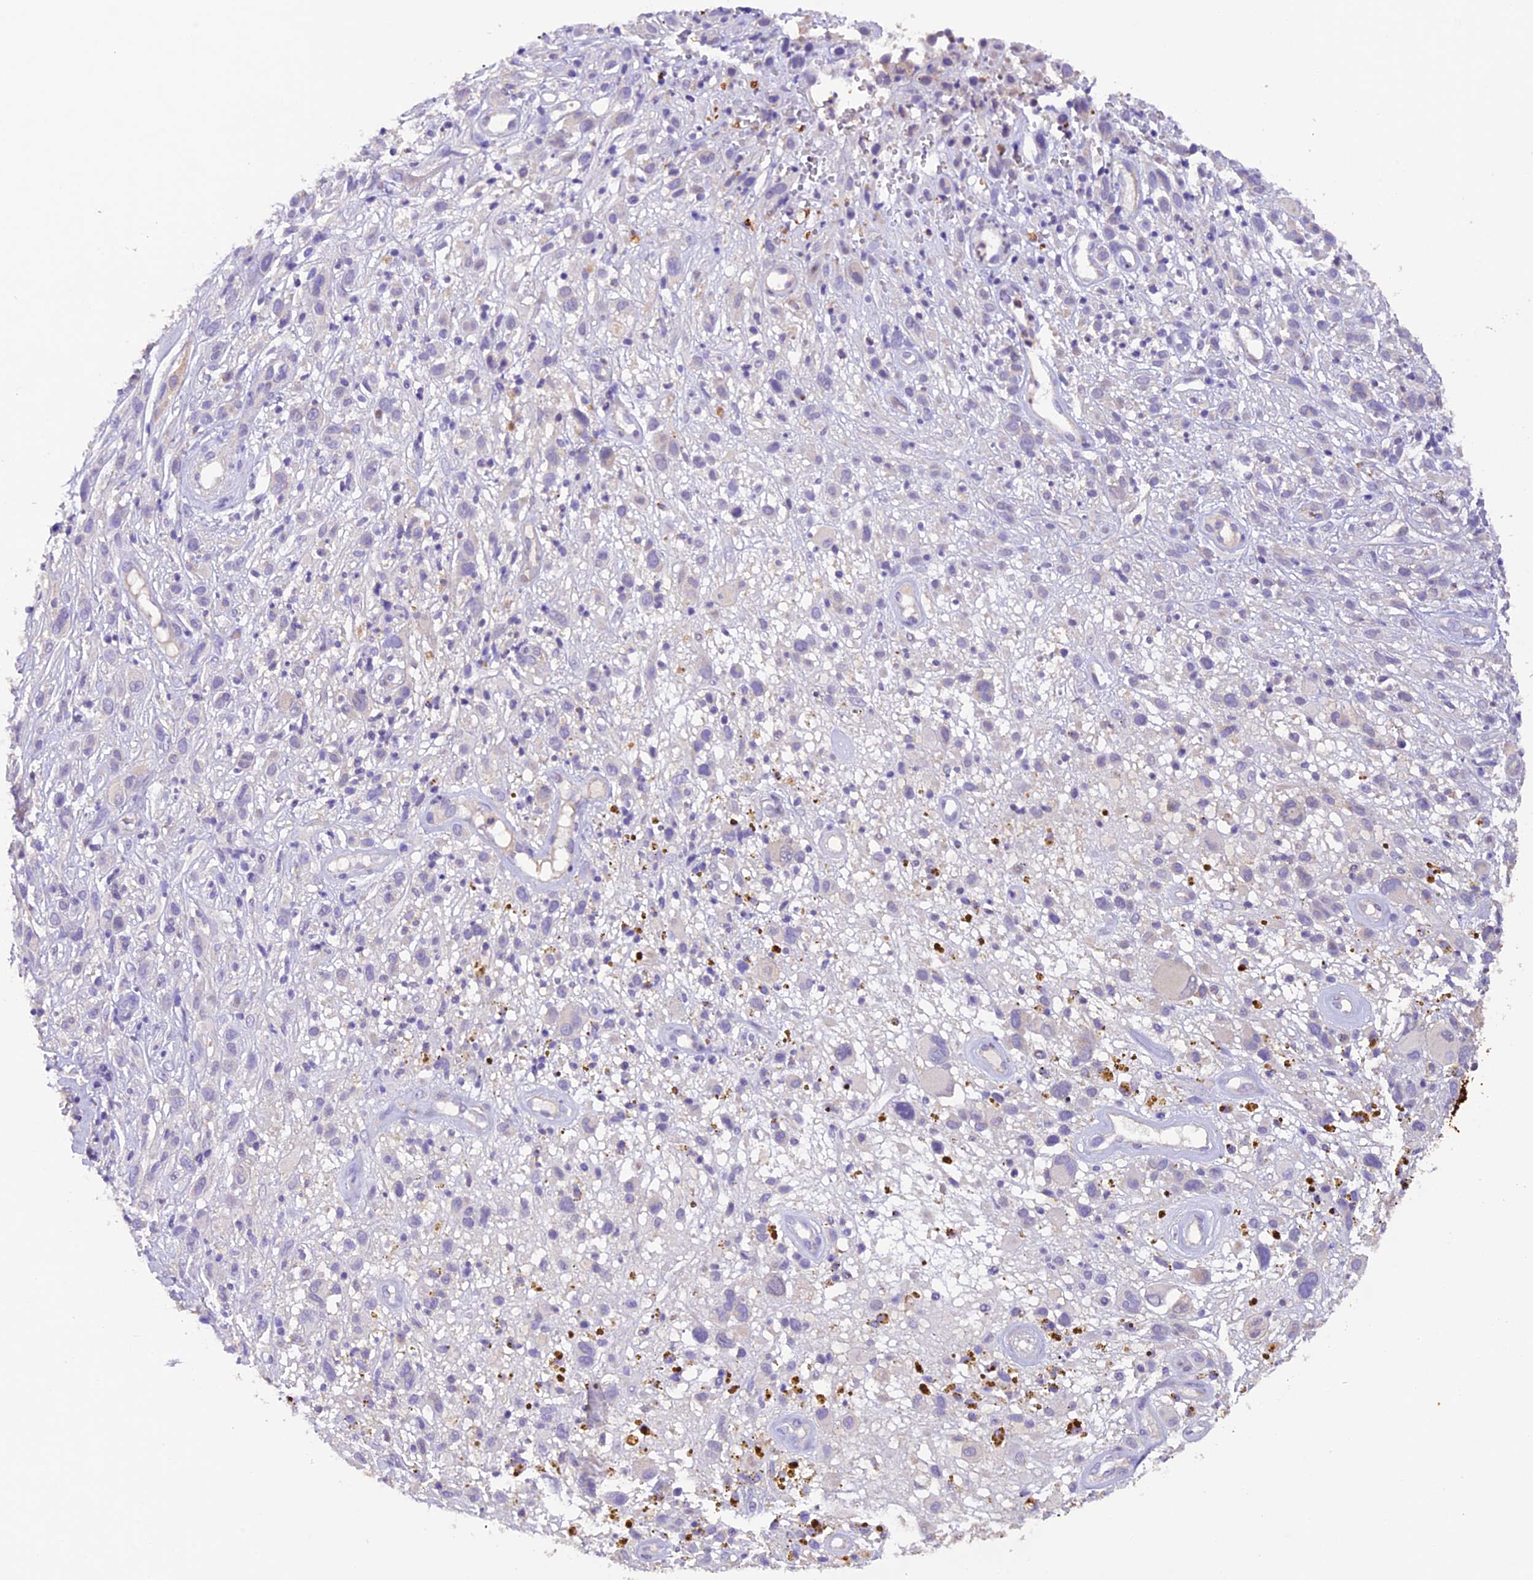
{"staining": {"intensity": "negative", "quantity": "none", "location": "none"}, "tissue": "melanoma", "cell_type": "Tumor cells", "image_type": "cancer", "snomed": [{"axis": "morphology", "description": "Malignant melanoma, NOS"}, {"axis": "topography", "description": "Skin of trunk"}], "caption": "Human melanoma stained for a protein using immunohistochemistry (IHC) reveals no staining in tumor cells.", "gene": "NCK2", "patient": {"sex": "male", "age": 71}}